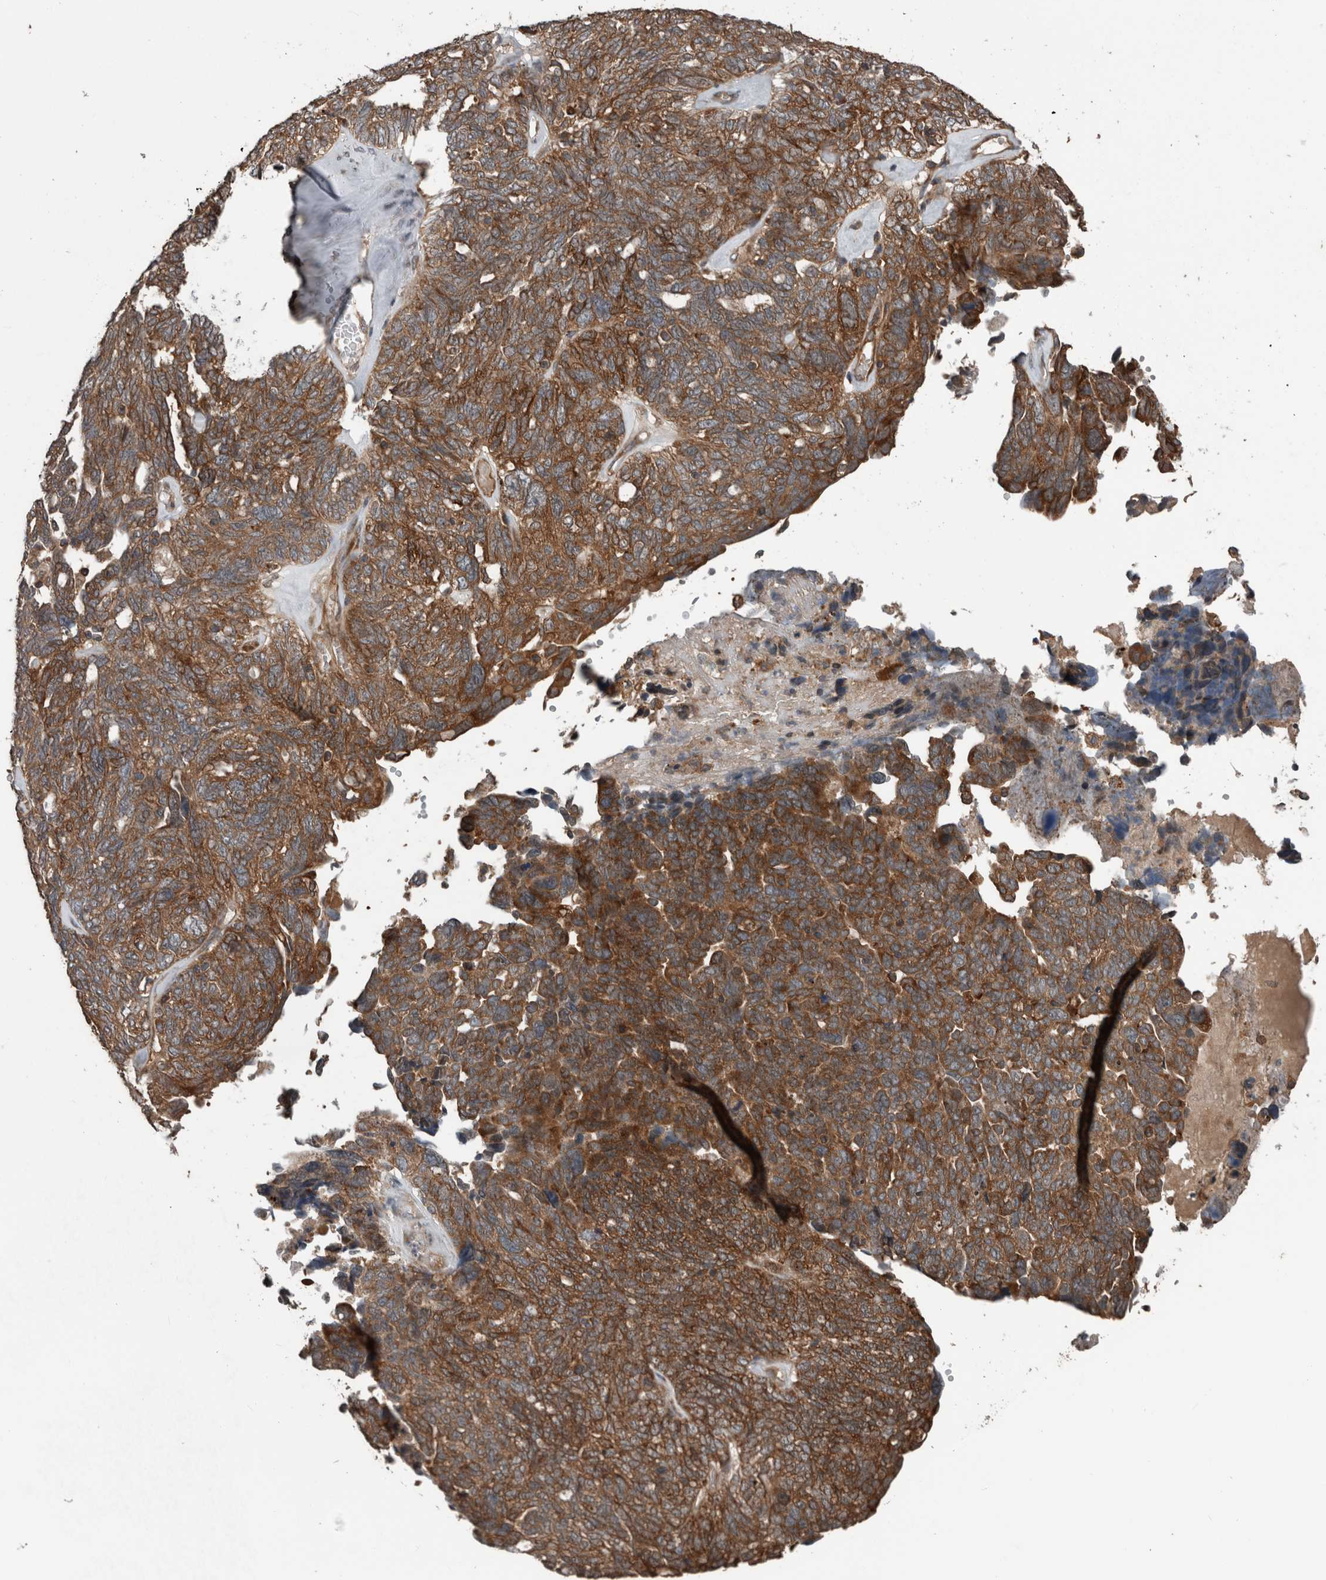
{"staining": {"intensity": "moderate", "quantity": ">75%", "location": "cytoplasmic/membranous"}, "tissue": "ovarian cancer", "cell_type": "Tumor cells", "image_type": "cancer", "snomed": [{"axis": "morphology", "description": "Cystadenocarcinoma, serous, NOS"}, {"axis": "topography", "description": "Ovary"}], "caption": "This is a micrograph of immunohistochemistry (IHC) staining of serous cystadenocarcinoma (ovarian), which shows moderate positivity in the cytoplasmic/membranous of tumor cells.", "gene": "RIOK3", "patient": {"sex": "female", "age": 79}}